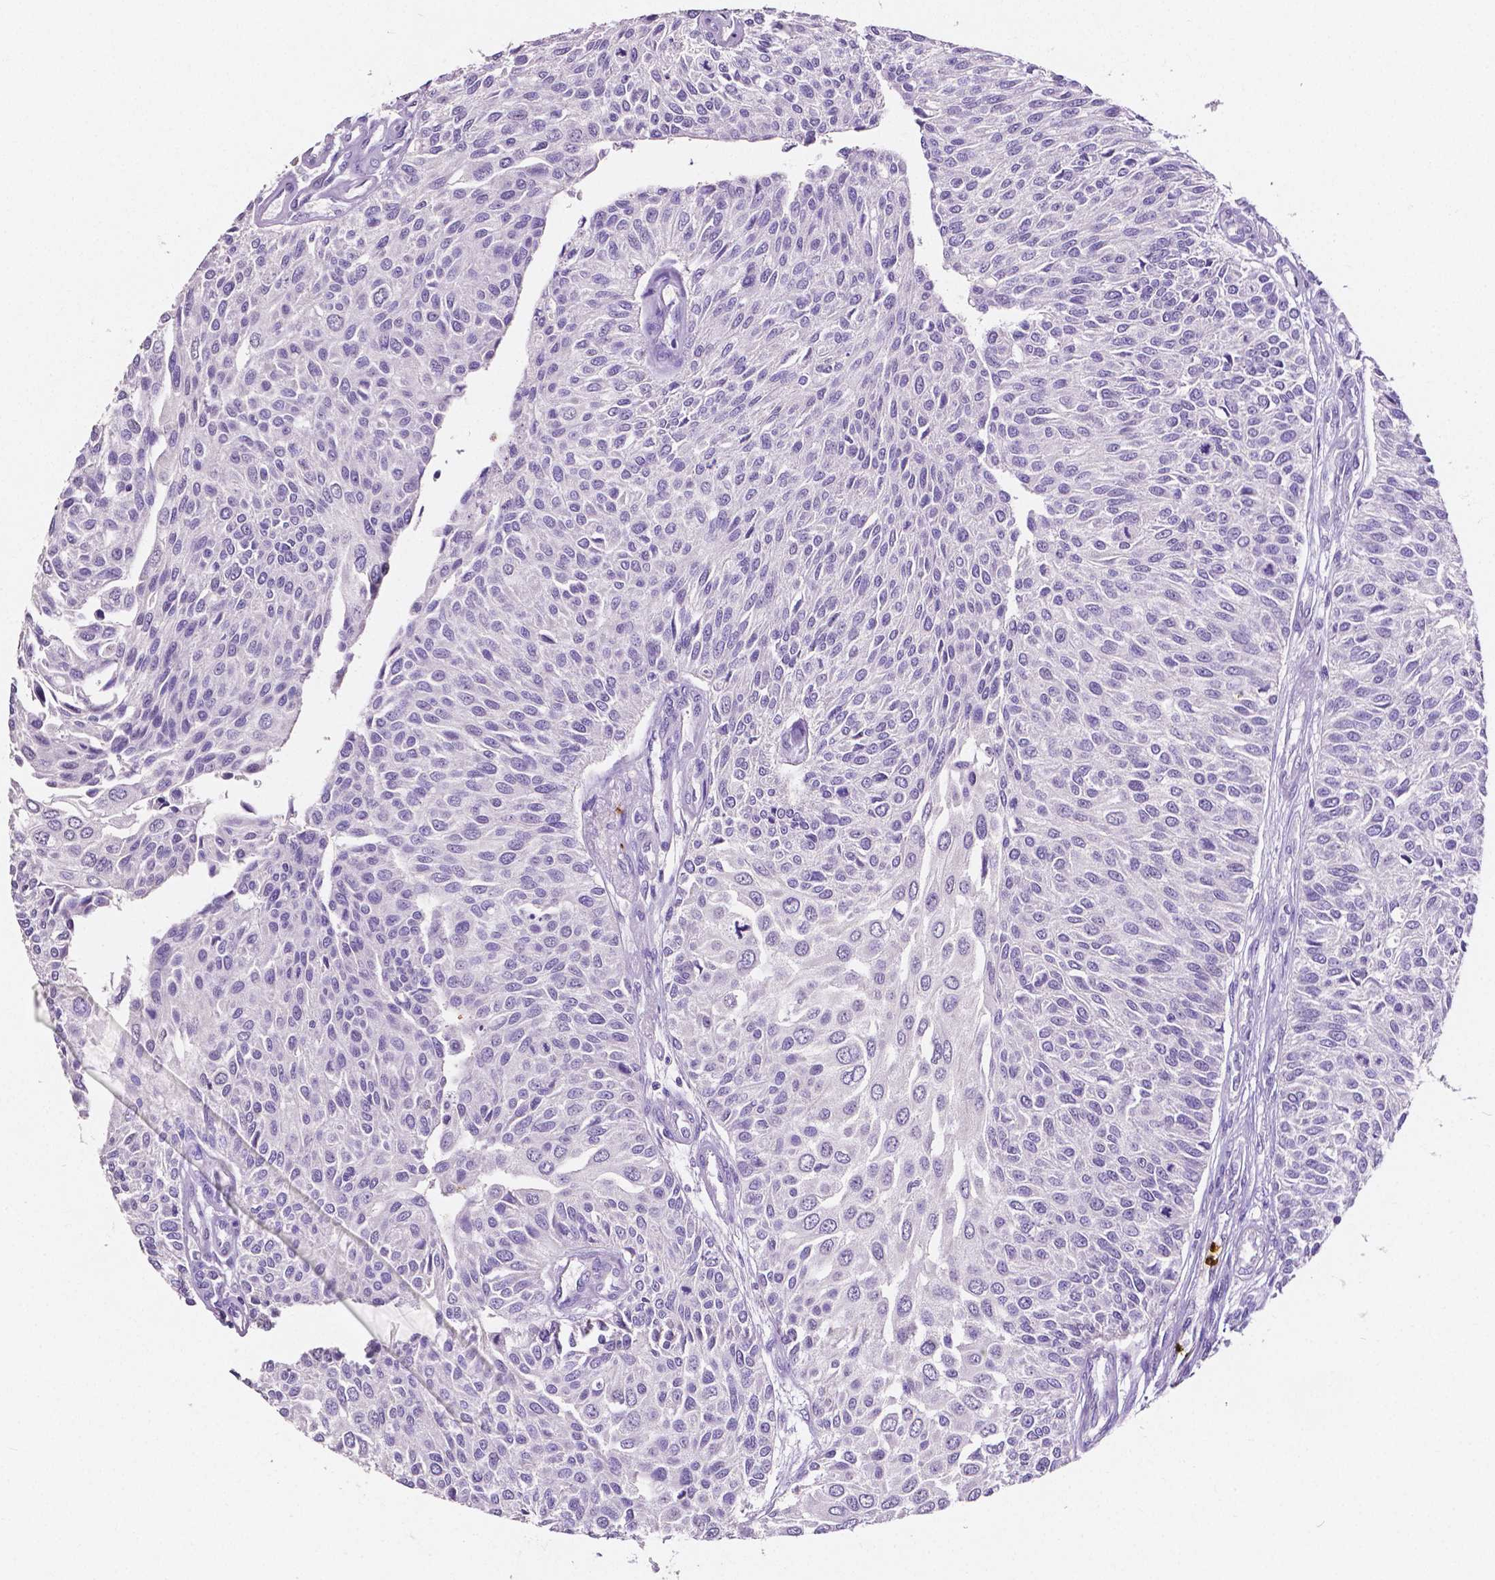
{"staining": {"intensity": "negative", "quantity": "none", "location": "none"}, "tissue": "urothelial cancer", "cell_type": "Tumor cells", "image_type": "cancer", "snomed": [{"axis": "morphology", "description": "Urothelial carcinoma, NOS"}, {"axis": "topography", "description": "Urinary bladder"}], "caption": "Immunohistochemistry (IHC) of urothelial cancer exhibits no positivity in tumor cells.", "gene": "MMP9", "patient": {"sex": "male", "age": 55}}